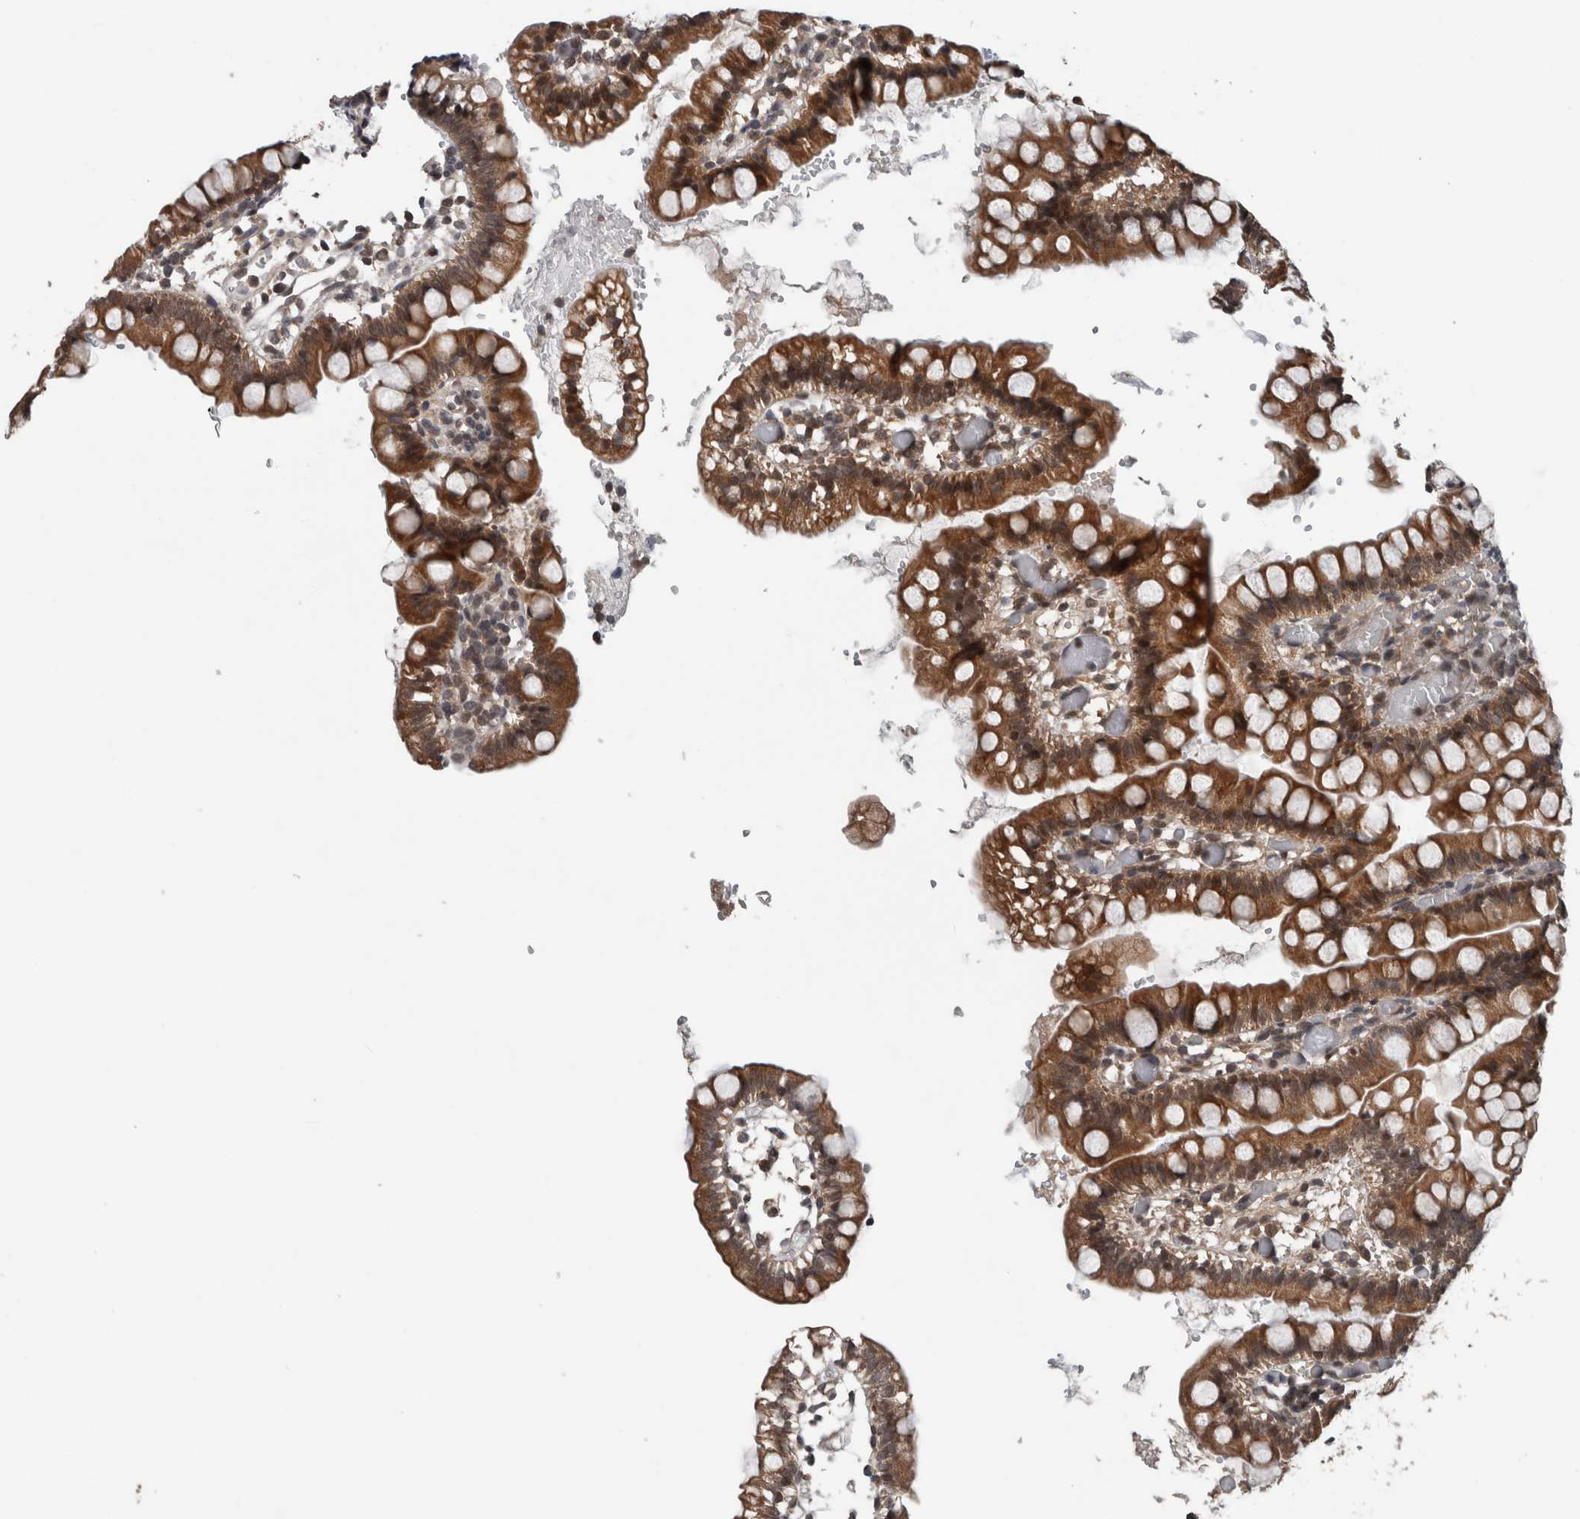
{"staining": {"intensity": "strong", "quantity": ">75%", "location": "cytoplasmic/membranous,nuclear"}, "tissue": "small intestine", "cell_type": "Glandular cells", "image_type": "normal", "snomed": [{"axis": "morphology", "description": "Normal tissue, NOS"}, {"axis": "morphology", "description": "Developmental malformation"}, {"axis": "topography", "description": "Small intestine"}], "caption": "A micrograph of human small intestine stained for a protein shows strong cytoplasmic/membranous,nuclear brown staining in glandular cells. (IHC, brightfield microscopy, high magnification).", "gene": "ENY2", "patient": {"sex": "male"}}